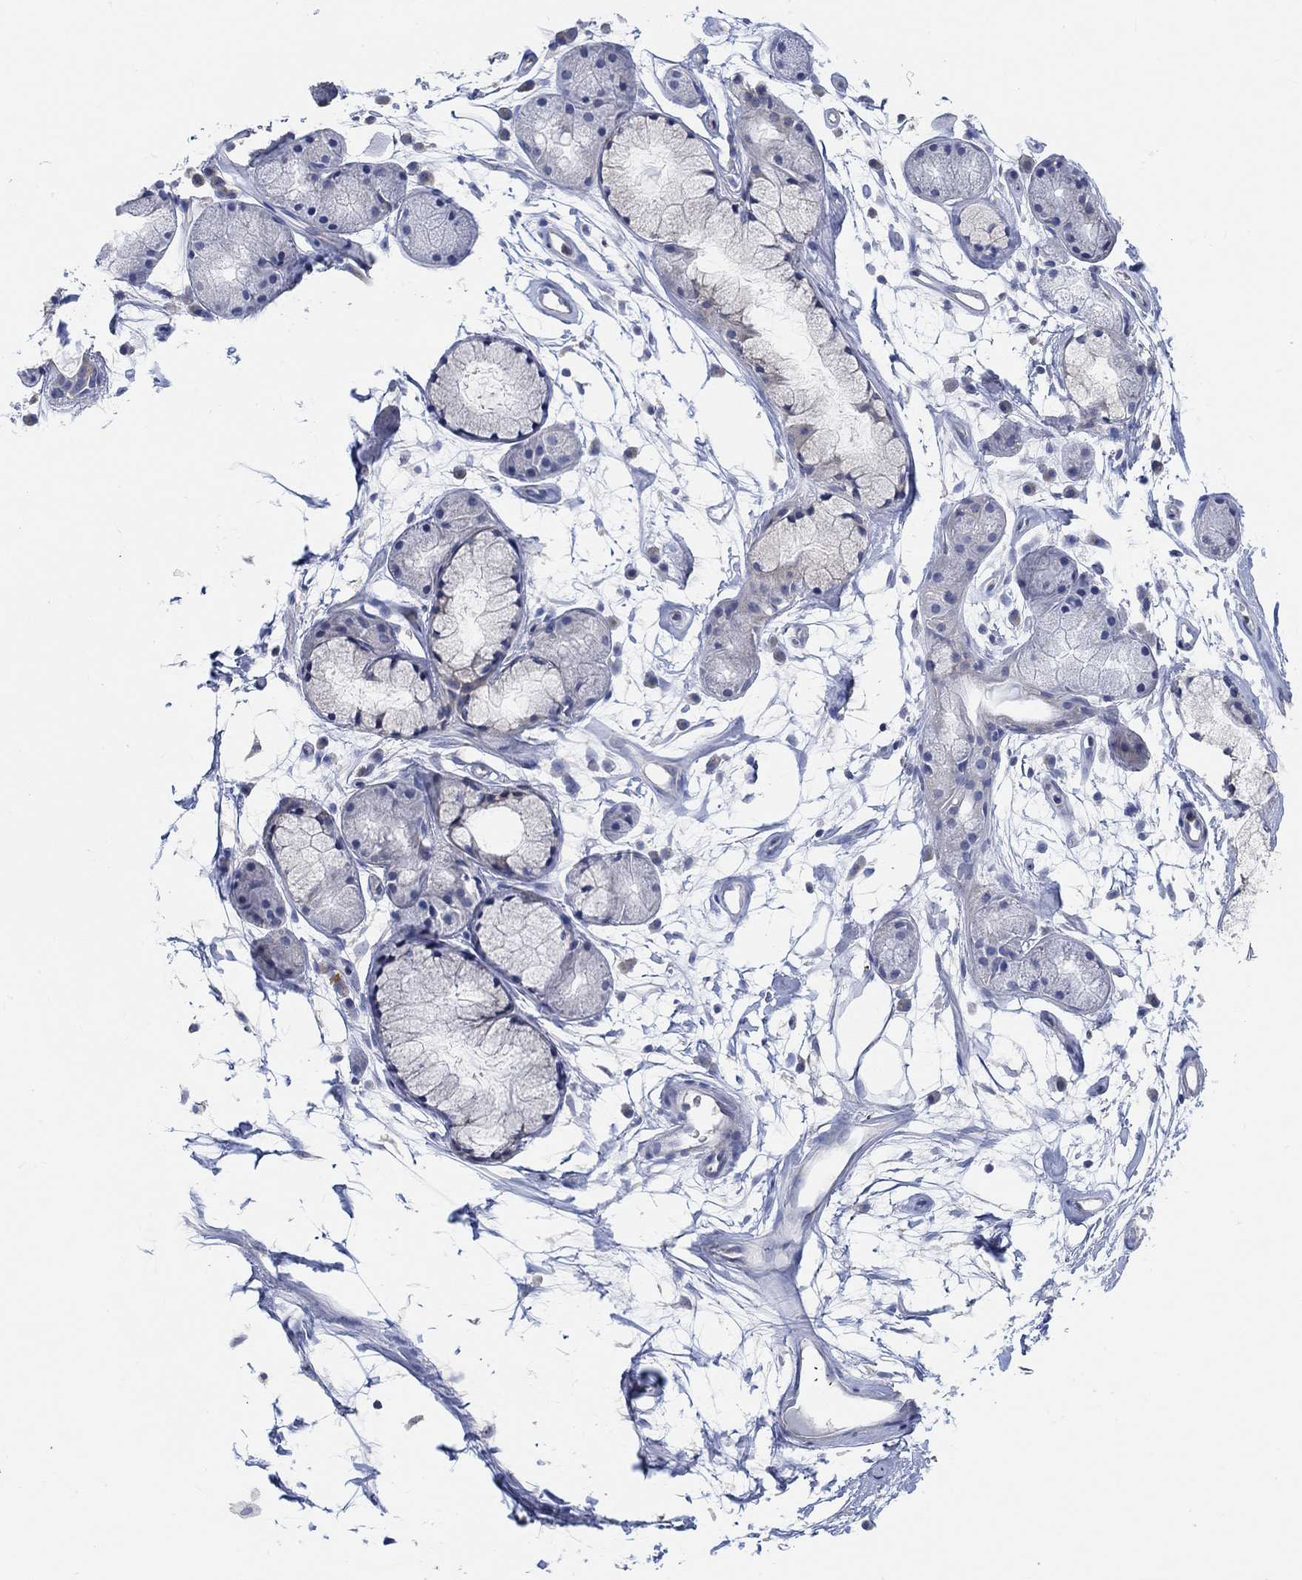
{"staining": {"intensity": "negative", "quantity": "none", "location": "none"}, "tissue": "soft tissue", "cell_type": "Chondrocytes", "image_type": "normal", "snomed": [{"axis": "morphology", "description": "Normal tissue, NOS"}, {"axis": "morphology", "description": "Squamous cell carcinoma, NOS"}, {"axis": "topography", "description": "Cartilage tissue"}, {"axis": "topography", "description": "Lung"}], "caption": "This is an IHC photomicrograph of normal soft tissue. There is no staining in chondrocytes.", "gene": "NLRP14", "patient": {"sex": "male", "age": 66}}